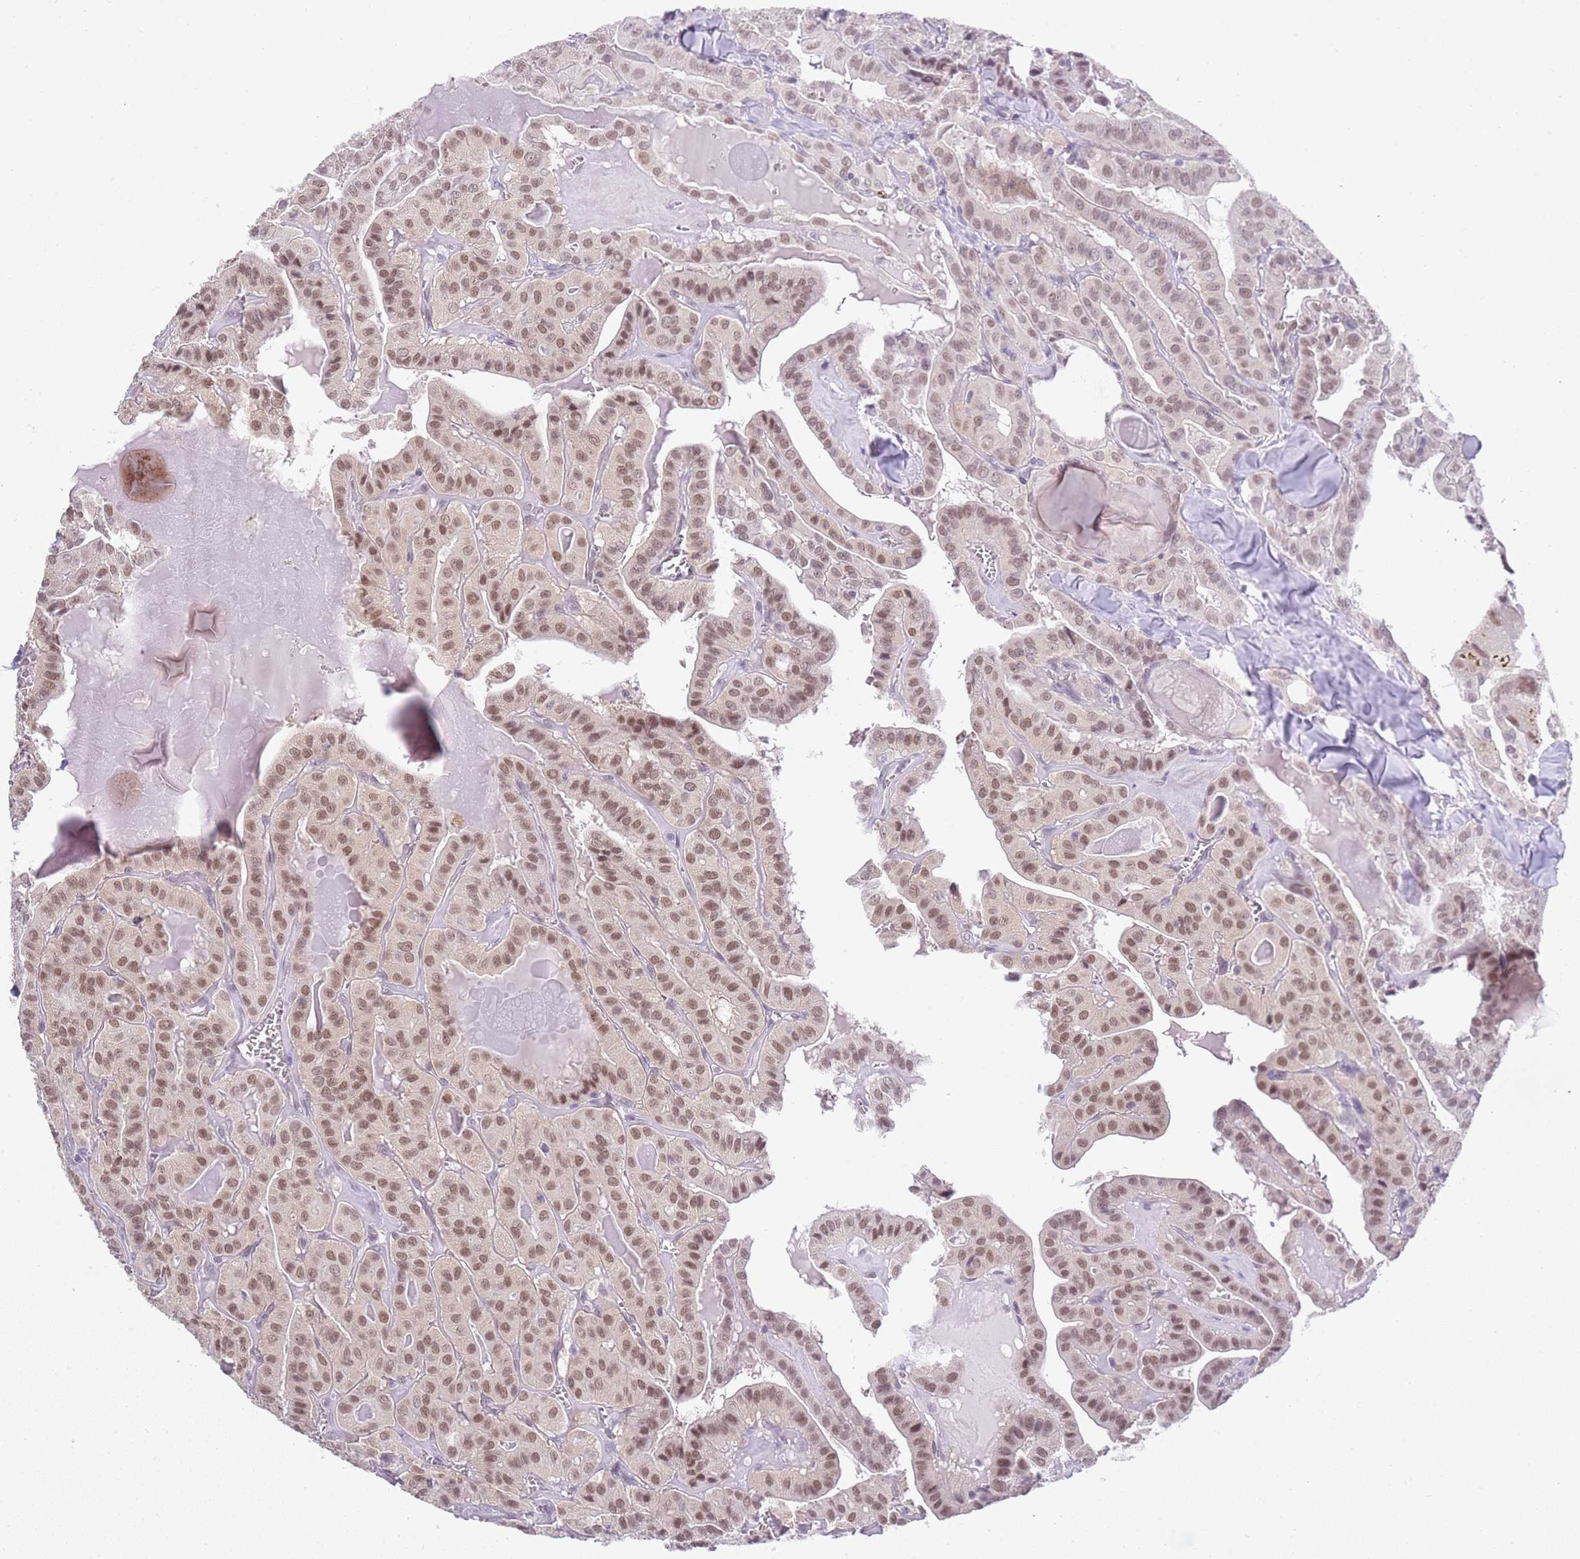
{"staining": {"intensity": "moderate", "quantity": ">75%", "location": "nuclear"}, "tissue": "thyroid cancer", "cell_type": "Tumor cells", "image_type": "cancer", "snomed": [{"axis": "morphology", "description": "Papillary adenocarcinoma, NOS"}, {"axis": "topography", "description": "Thyroid gland"}], "caption": "An image showing moderate nuclear expression in about >75% of tumor cells in papillary adenocarcinoma (thyroid), as visualized by brown immunohistochemical staining.", "gene": "SEPHS2", "patient": {"sex": "male", "age": 52}}